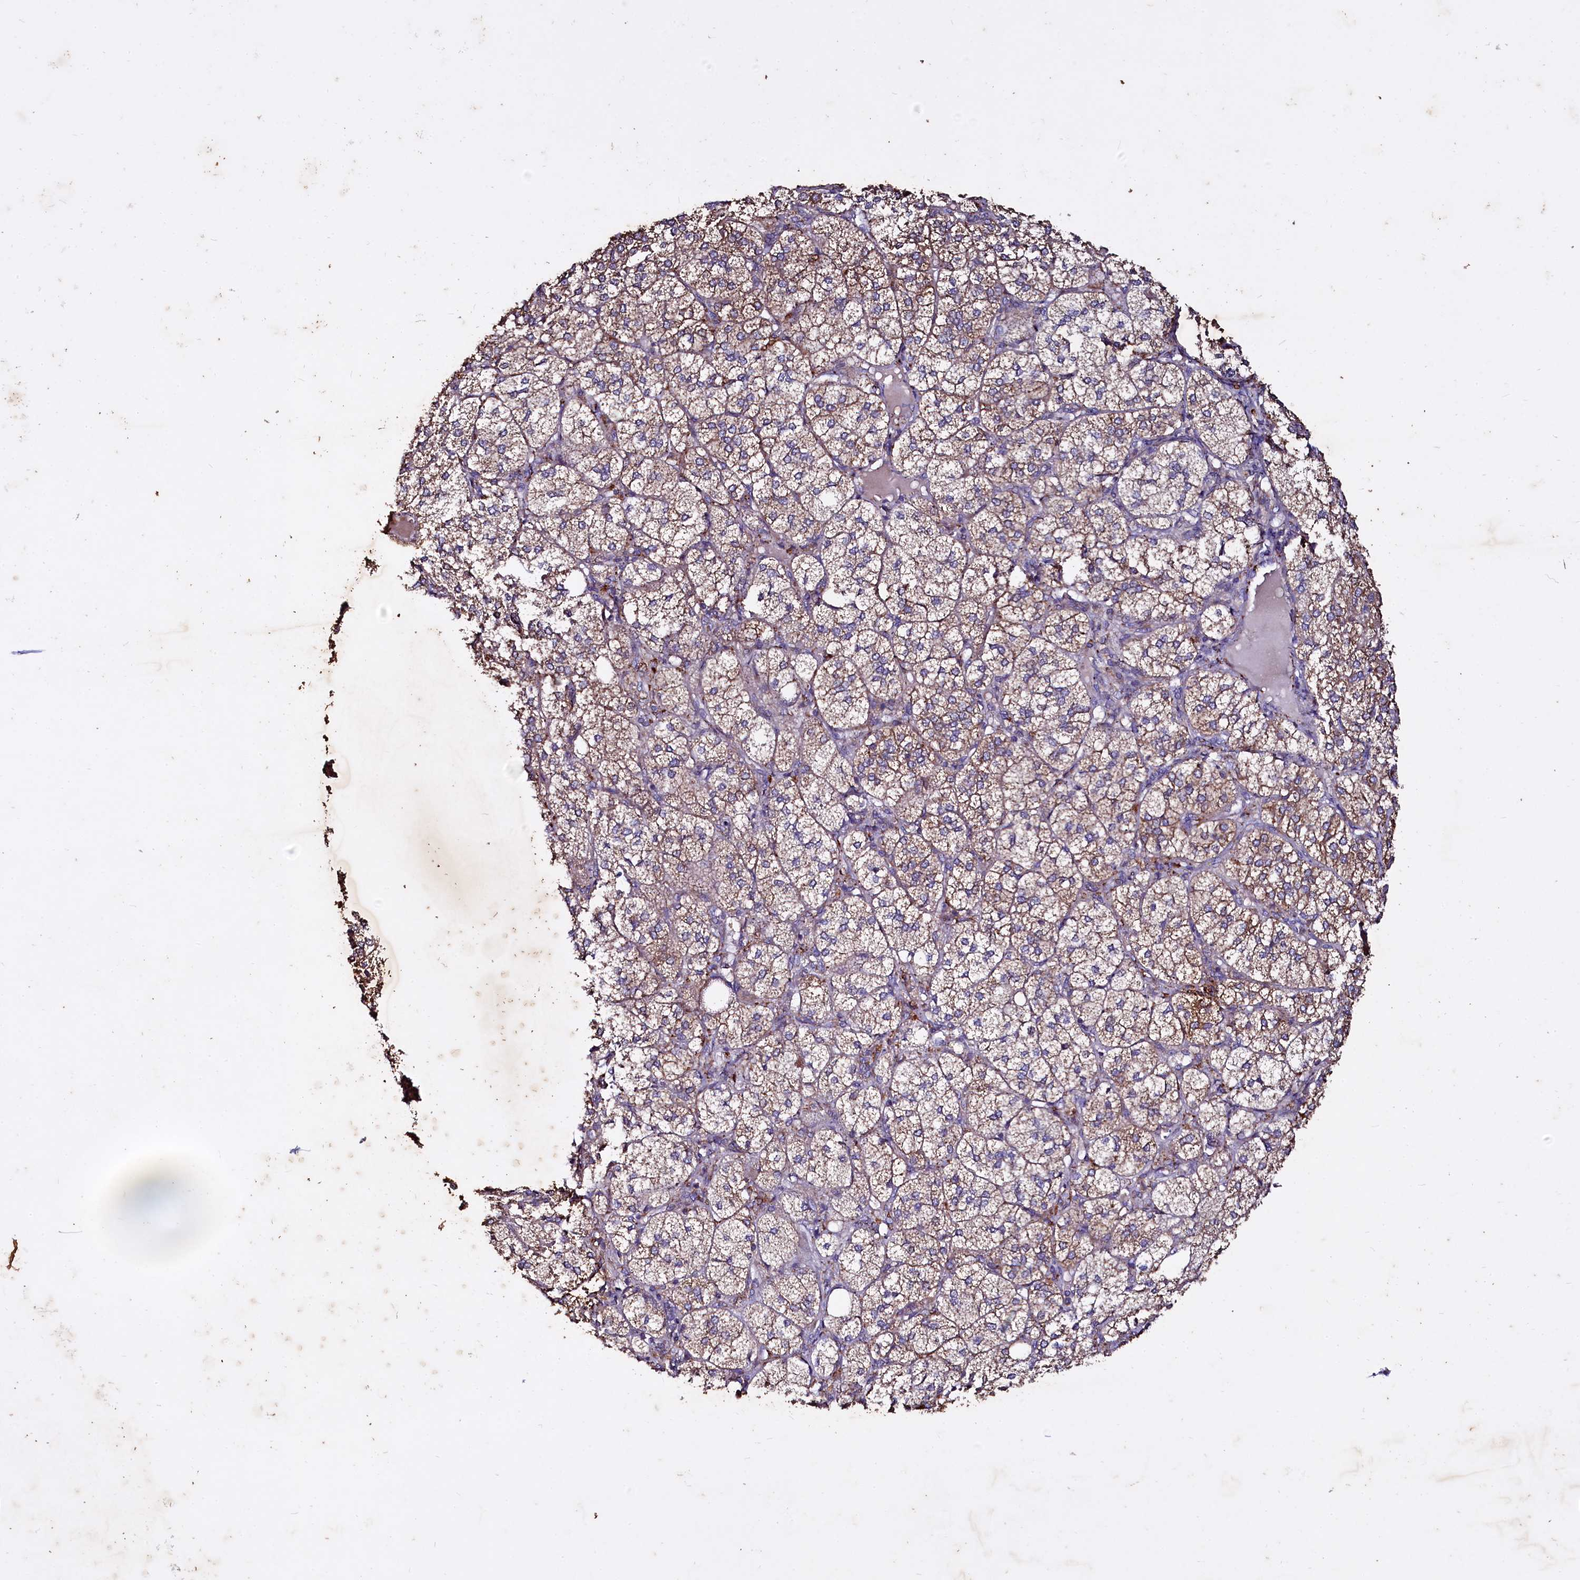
{"staining": {"intensity": "weak", "quantity": ">75%", "location": "cytoplasmic/membranous"}, "tissue": "adrenal gland", "cell_type": "Glandular cells", "image_type": "normal", "snomed": [{"axis": "morphology", "description": "Normal tissue, NOS"}, {"axis": "topography", "description": "Adrenal gland"}], "caption": "Immunohistochemical staining of benign human adrenal gland shows weak cytoplasmic/membranous protein expression in approximately >75% of glandular cells.", "gene": "SELENOT", "patient": {"sex": "female", "age": 61}}